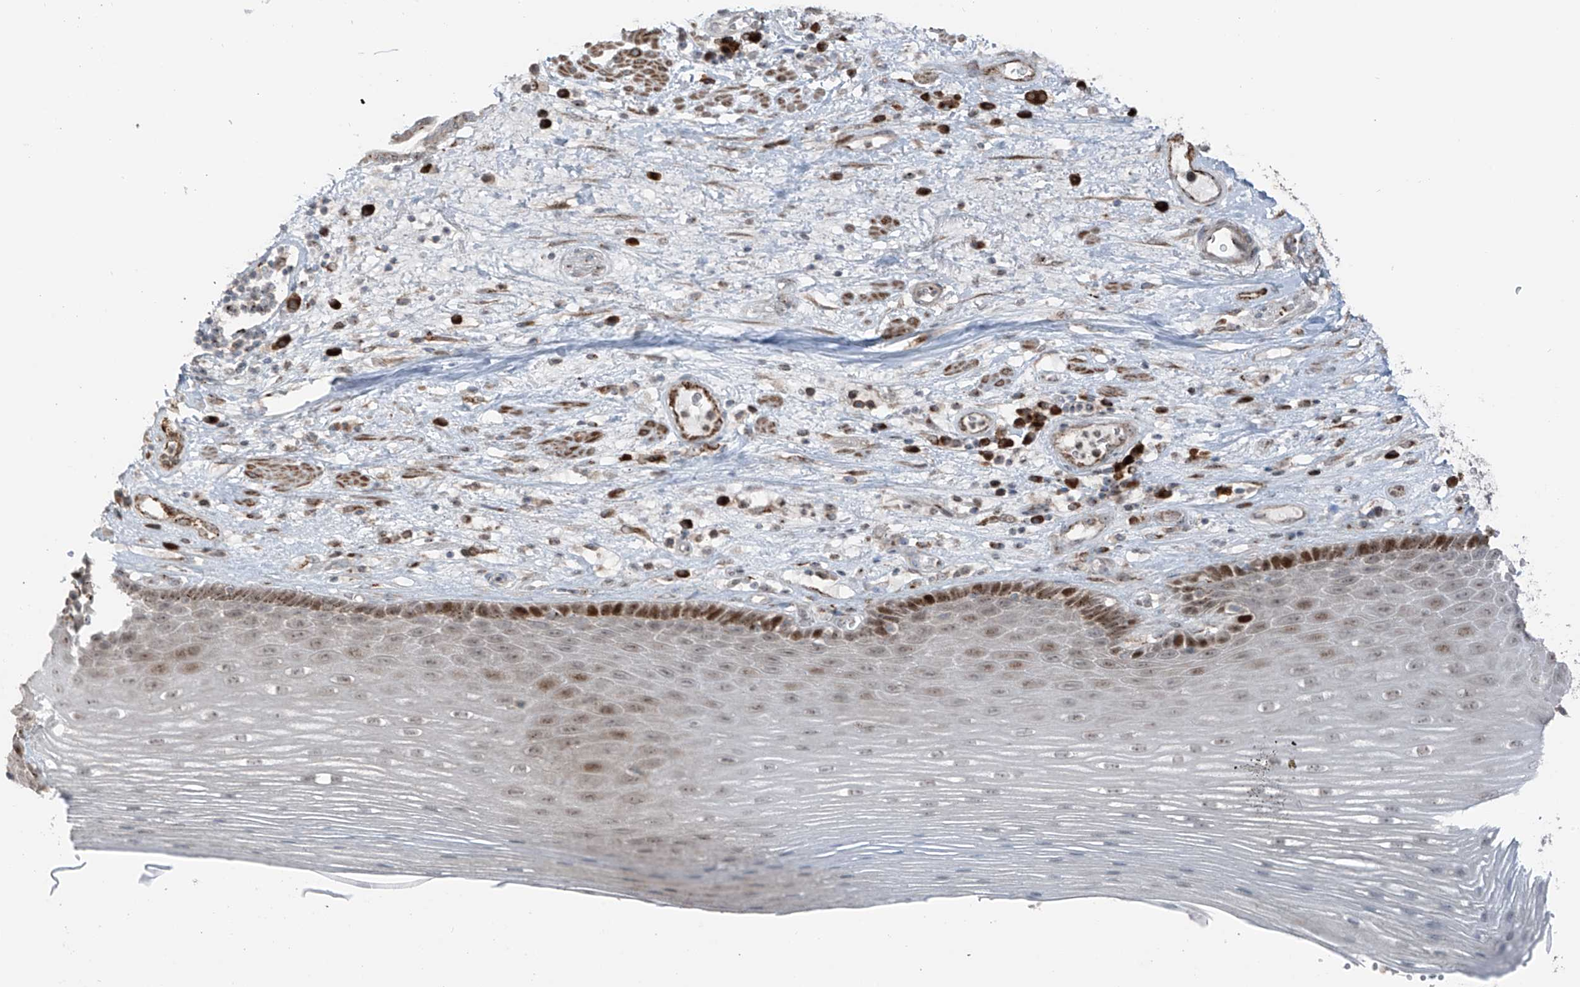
{"staining": {"intensity": "moderate", "quantity": "<25%", "location": "cytoplasmic/membranous,nuclear"}, "tissue": "esophagus", "cell_type": "Squamous epithelial cells", "image_type": "normal", "snomed": [{"axis": "morphology", "description": "Normal tissue, NOS"}, {"axis": "topography", "description": "Esophagus"}], "caption": "IHC image of unremarkable esophagus stained for a protein (brown), which reveals low levels of moderate cytoplasmic/membranous,nuclear staining in approximately <25% of squamous epithelial cells.", "gene": "ERLEC1", "patient": {"sex": "male", "age": 62}}